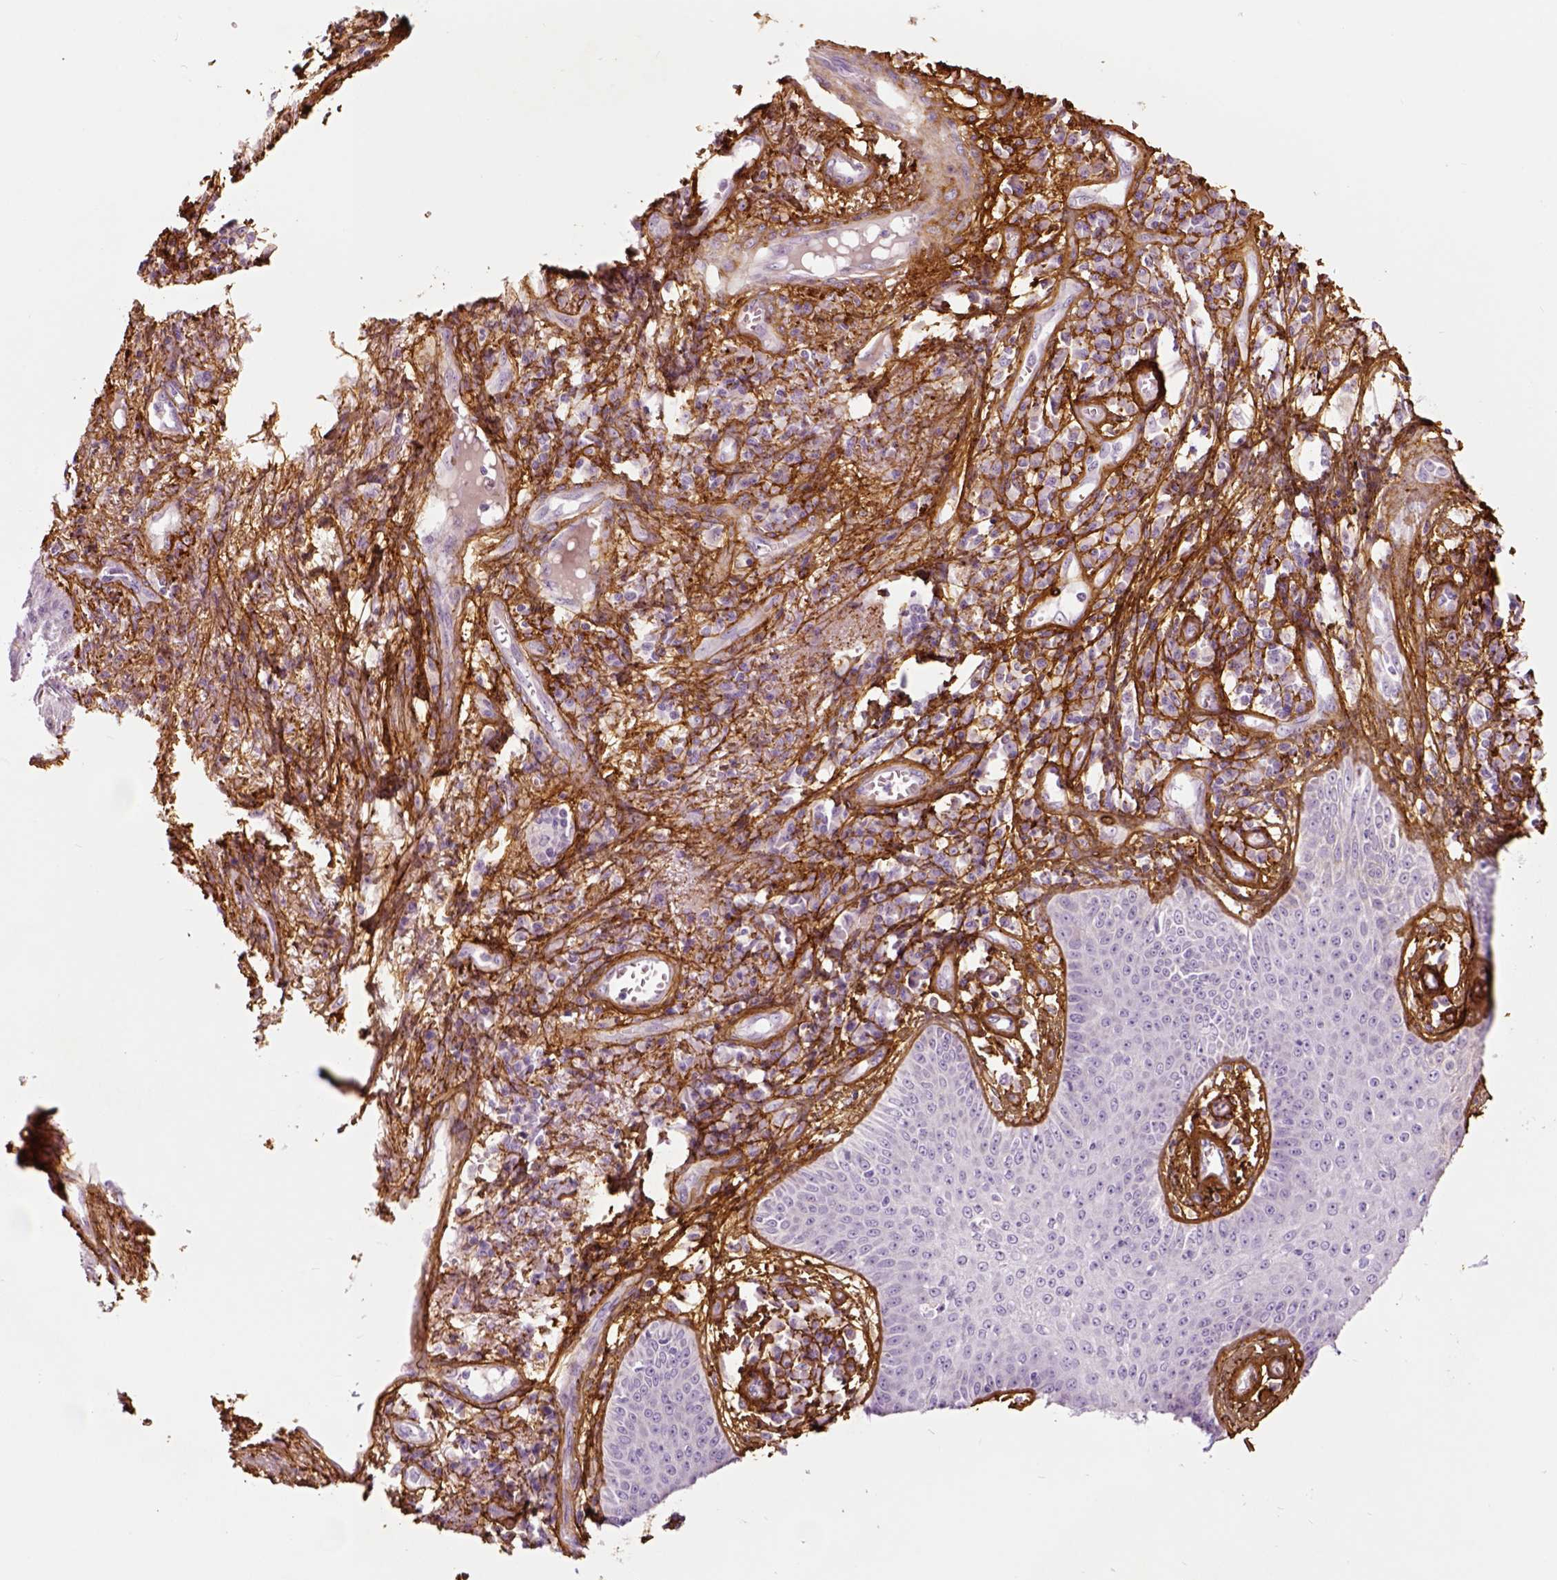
{"staining": {"intensity": "negative", "quantity": "none", "location": "none"}, "tissue": "skin cancer", "cell_type": "Tumor cells", "image_type": "cancer", "snomed": [{"axis": "morphology", "description": "Squamous cell carcinoma, NOS"}, {"axis": "topography", "description": "Skin"}], "caption": "Protein analysis of skin cancer displays no significant staining in tumor cells.", "gene": "COL6A2", "patient": {"sex": "male", "age": 70}}